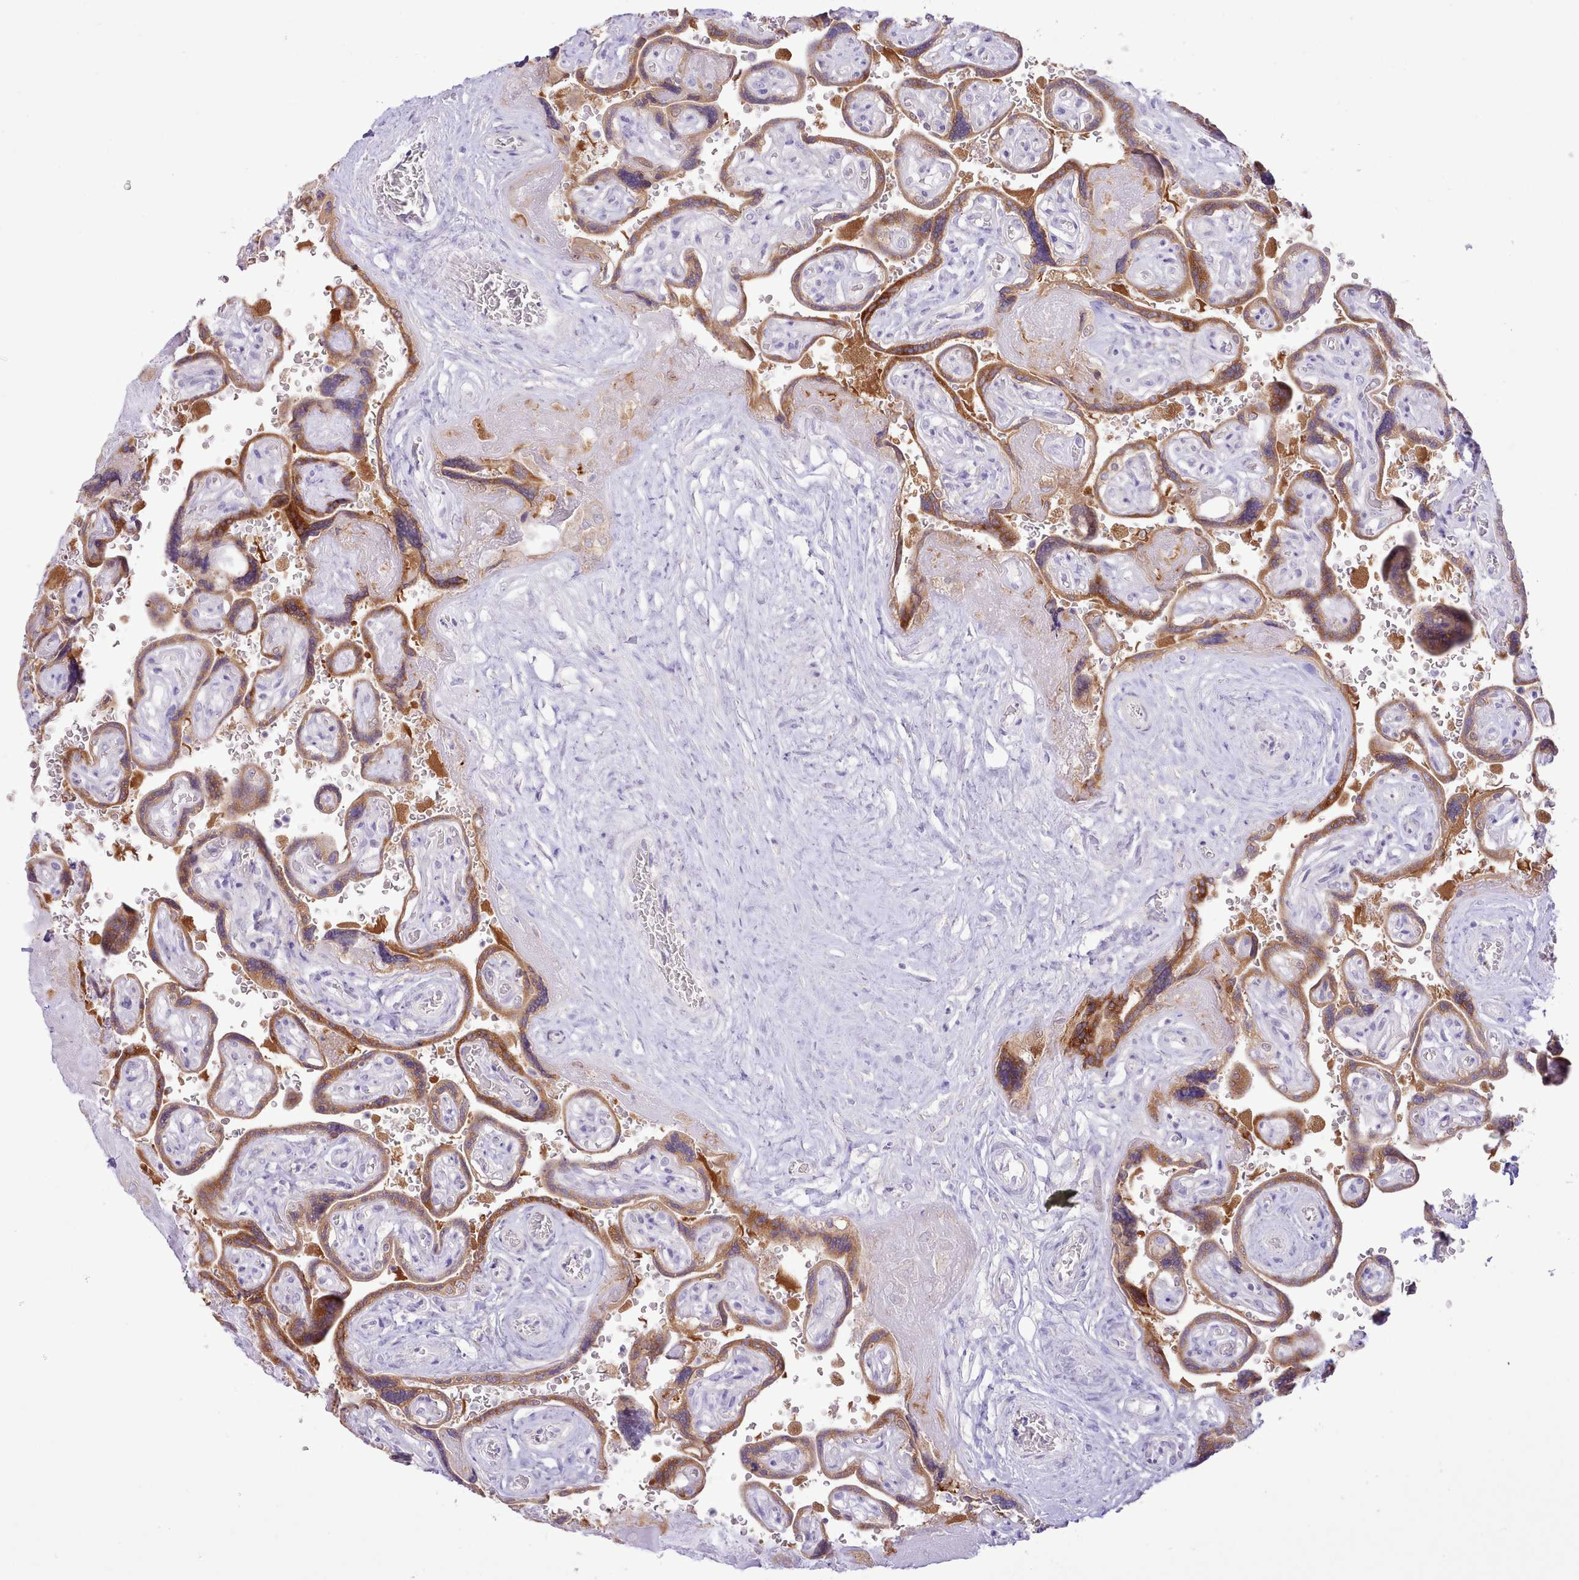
{"staining": {"intensity": "moderate", "quantity": "<25%", "location": "cytoplasmic/membranous"}, "tissue": "placenta", "cell_type": "Decidual cells", "image_type": "normal", "snomed": [{"axis": "morphology", "description": "Normal tissue, NOS"}, {"axis": "topography", "description": "Placenta"}], "caption": "Immunohistochemistry (IHC) of benign human placenta reveals low levels of moderate cytoplasmic/membranous staining in approximately <25% of decidual cells.", "gene": "MDFI", "patient": {"sex": "female", "age": 32}}